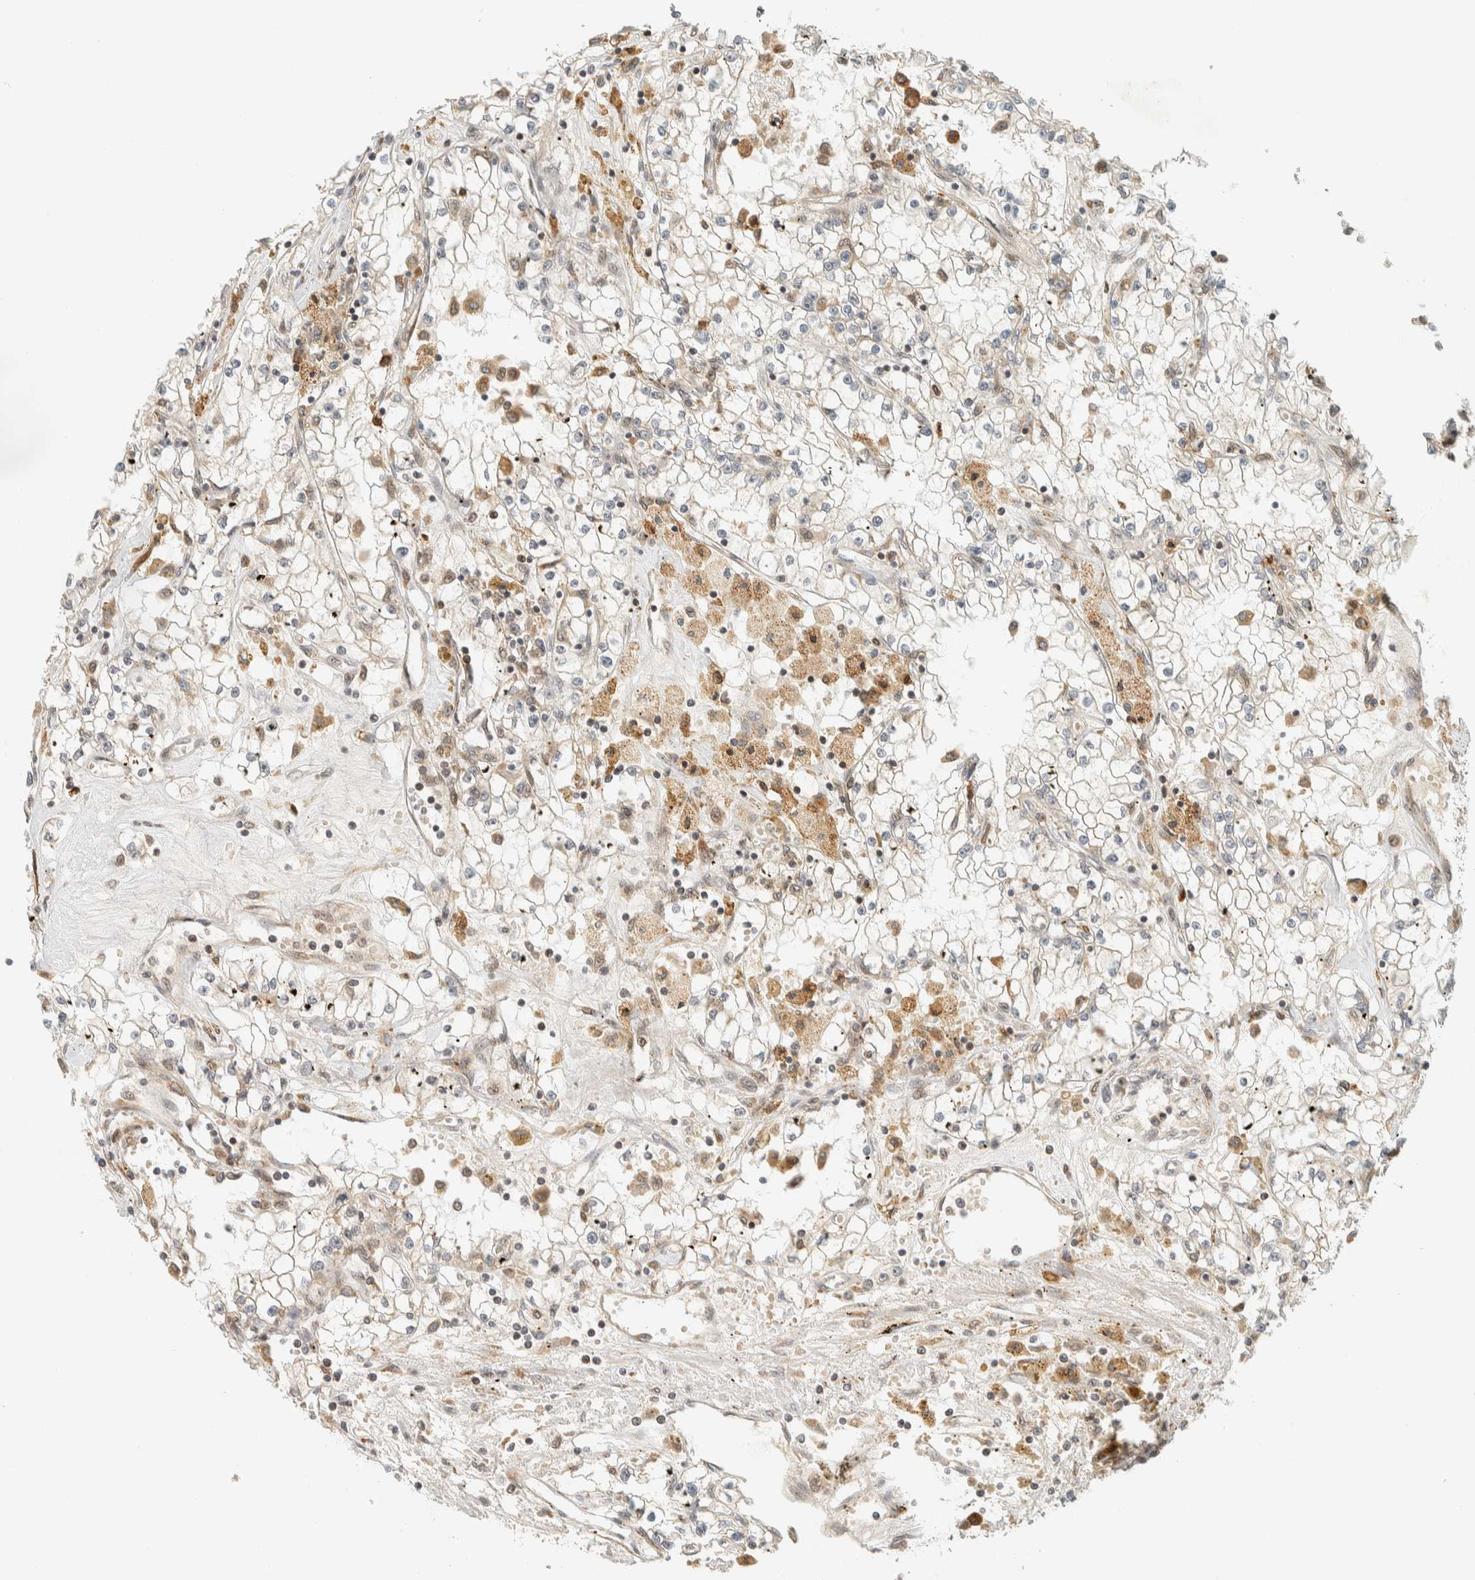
{"staining": {"intensity": "negative", "quantity": "none", "location": "none"}, "tissue": "renal cancer", "cell_type": "Tumor cells", "image_type": "cancer", "snomed": [{"axis": "morphology", "description": "Adenocarcinoma, NOS"}, {"axis": "topography", "description": "Kidney"}], "caption": "A micrograph of human adenocarcinoma (renal) is negative for staining in tumor cells.", "gene": "ITPRID1", "patient": {"sex": "male", "age": 56}}